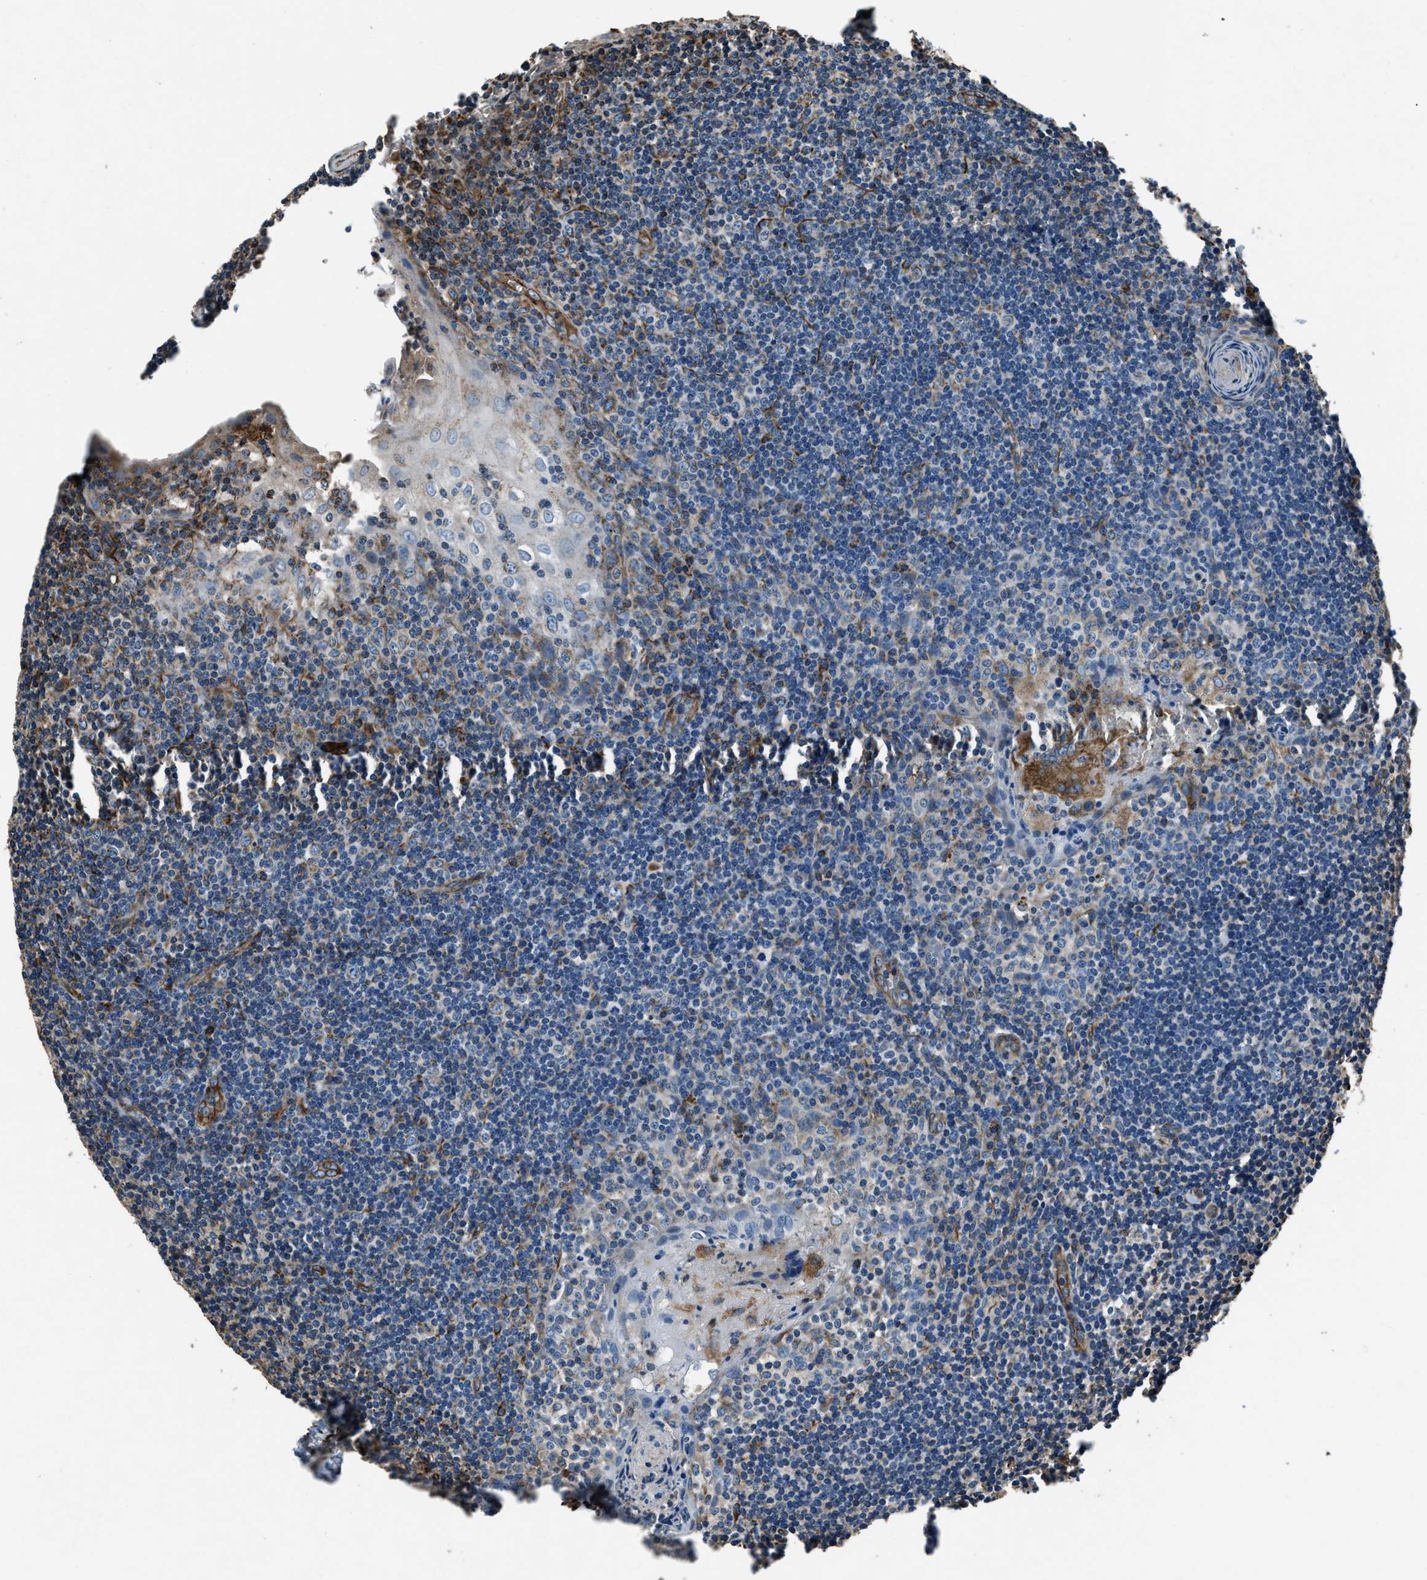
{"staining": {"intensity": "moderate", "quantity": "<25%", "location": "cytoplasmic/membranous"}, "tissue": "tonsil", "cell_type": "Germinal center cells", "image_type": "normal", "snomed": [{"axis": "morphology", "description": "Normal tissue, NOS"}, {"axis": "topography", "description": "Tonsil"}], "caption": "Germinal center cells exhibit moderate cytoplasmic/membranous expression in approximately <25% of cells in unremarkable tonsil. The protein is shown in brown color, while the nuclei are stained blue.", "gene": "OGDH", "patient": {"sex": "male", "age": 37}}